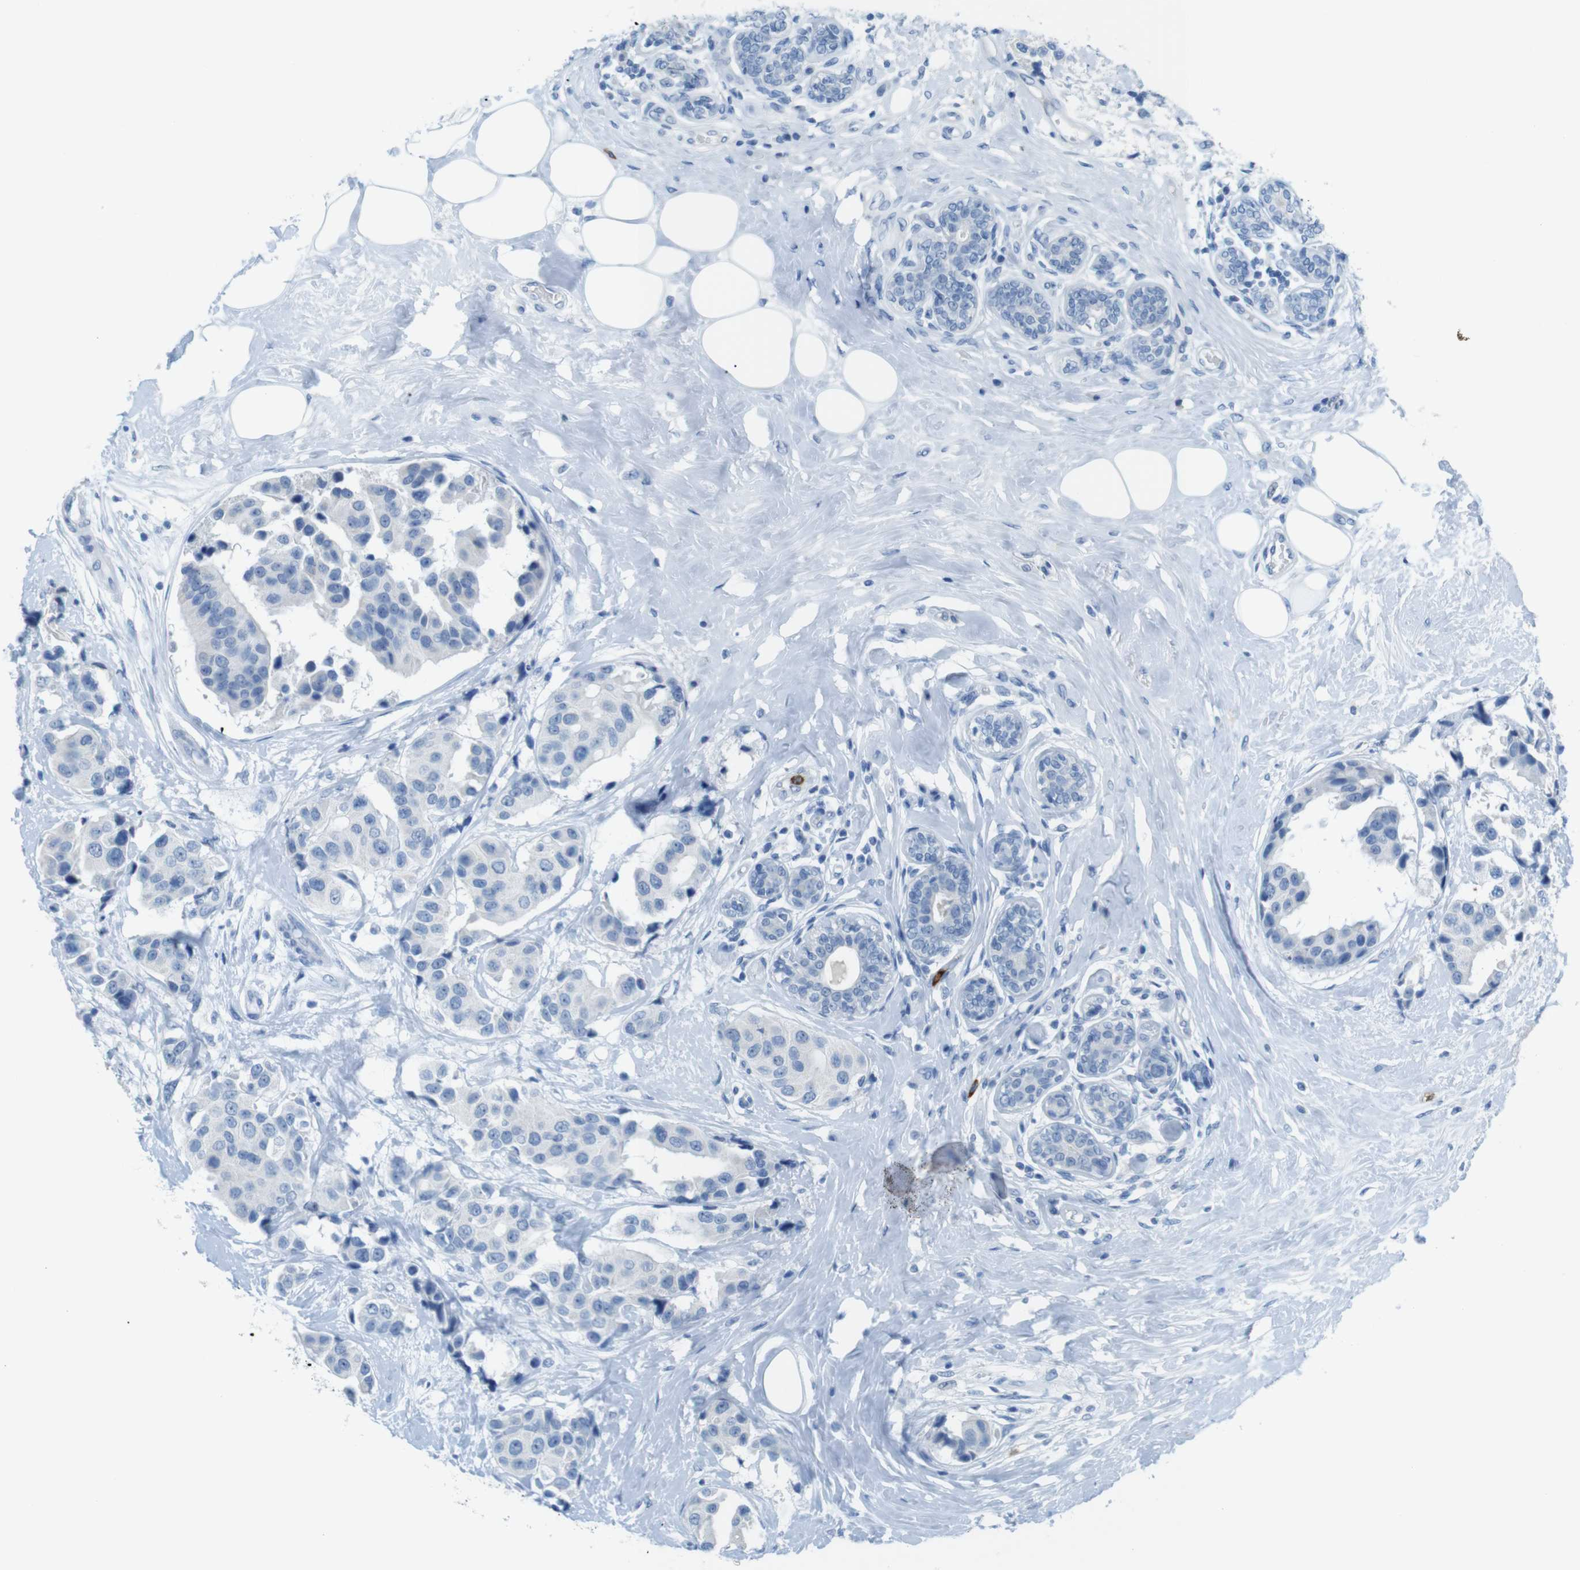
{"staining": {"intensity": "negative", "quantity": "none", "location": "none"}, "tissue": "breast cancer", "cell_type": "Tumor cells", "image_type": "cancer", "snomed": [{"axis": "morphology", "description": "Normal tissue, NOS"}, {"axis": "morphology", "description": "Duct carcinoma"}, {"axis": "topography", "description": "Breast"}], "caption": "Tumor cells show no significant expression in breast cancer (intraductal carcinoma).", "gene": "MCEMP1", "patient": {"sex": "female", "age": 39}}